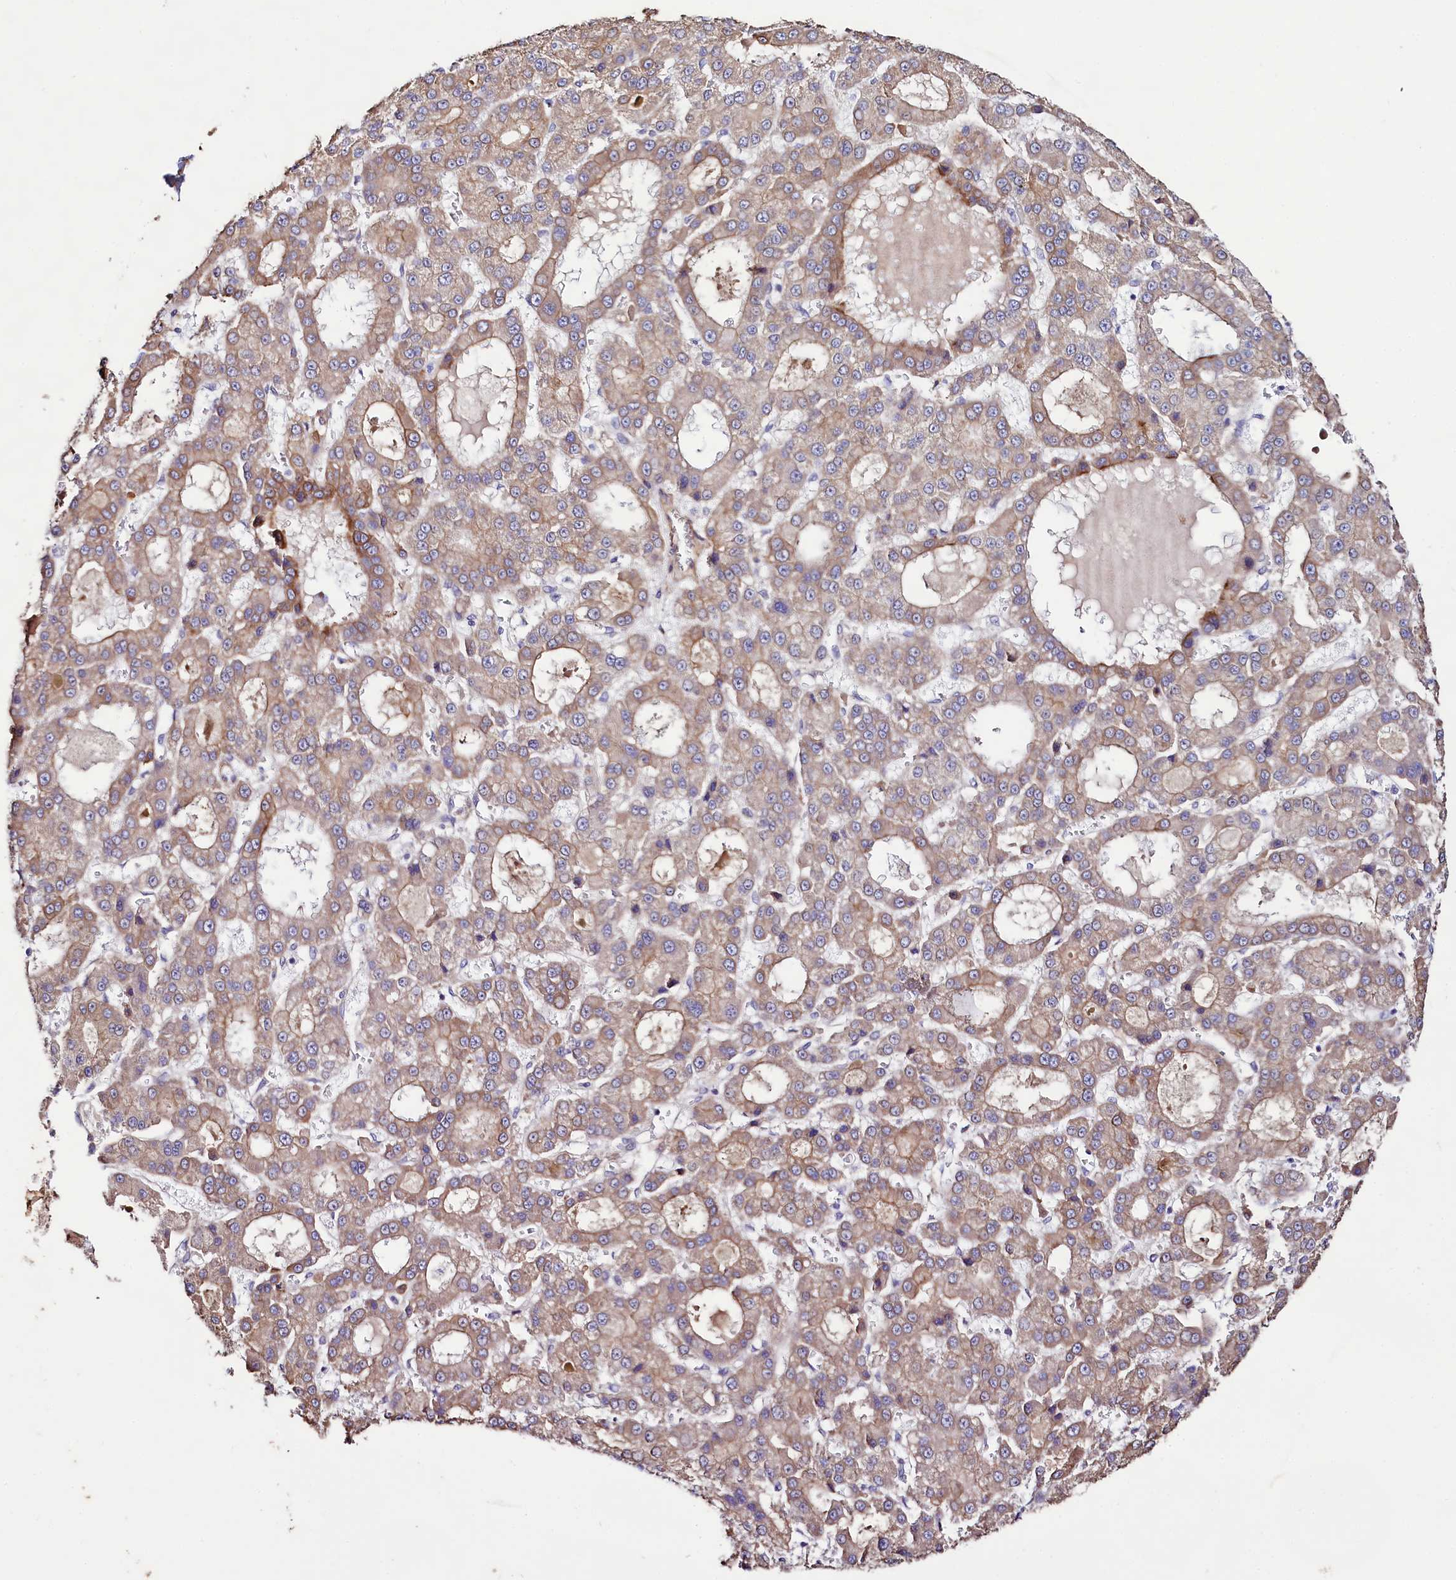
{"staining": {"intensity": "weak", "quantity": ">75%", "location": "cytoplasmic/membranous"}, "tissue": "liver cancer", "cell_type": "Tumor cells", "image_type": "cancer", "snomed": [{"axis": "morphology", "description": "Carcinoma, Hepatocellular, NOS"}, {"axis": "topography", "description": "Liver"}], "caption": "A histopathology image of human liver cancer stained for a protein displays weak cytoplasmic/membranous brown staining in tumor cells.", "gene": "VPS11", "patient": {"sex": "male", "age": 70}}